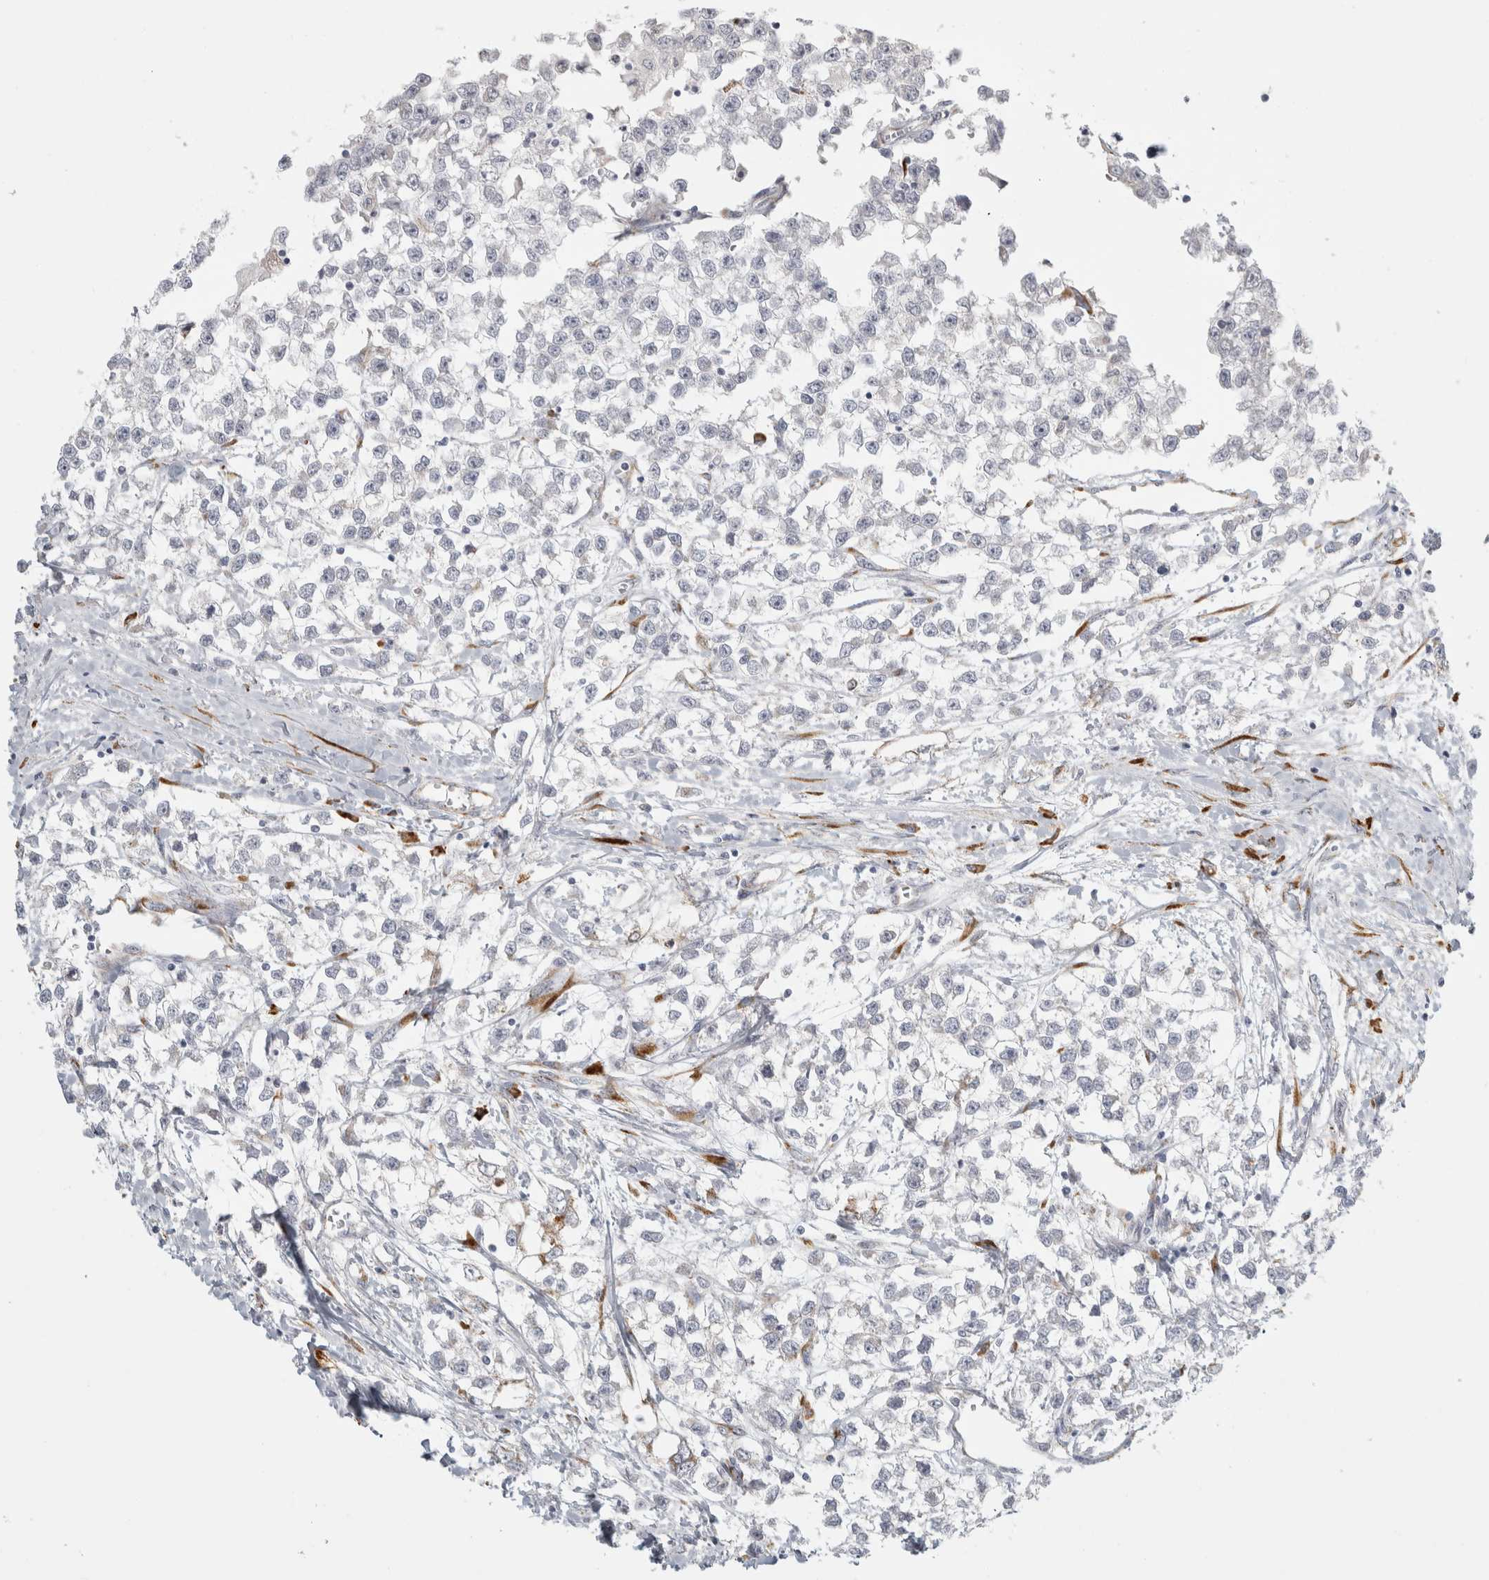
{"staining": {"intensity": "negative", "quantity": "none", "location": "none"}, "tissue": "testis cancer", "cell_type": "Tumor cells", "image_type": "cancer", "snomed": [{"axis": "morphology", "description": "Seminoma, NOS"}, {"axis": "morphology", "description": "Carcinoma, Embryonal, NOS"}, {"axis": "topography", "description": "Testis"}], "caption": "An image of testis cancer (embryonal carcinoma) stained for a protein shows no brown staining in tumor cells.", "gene": "OSTN", "patient": {"sex": "male", "age": 51}}